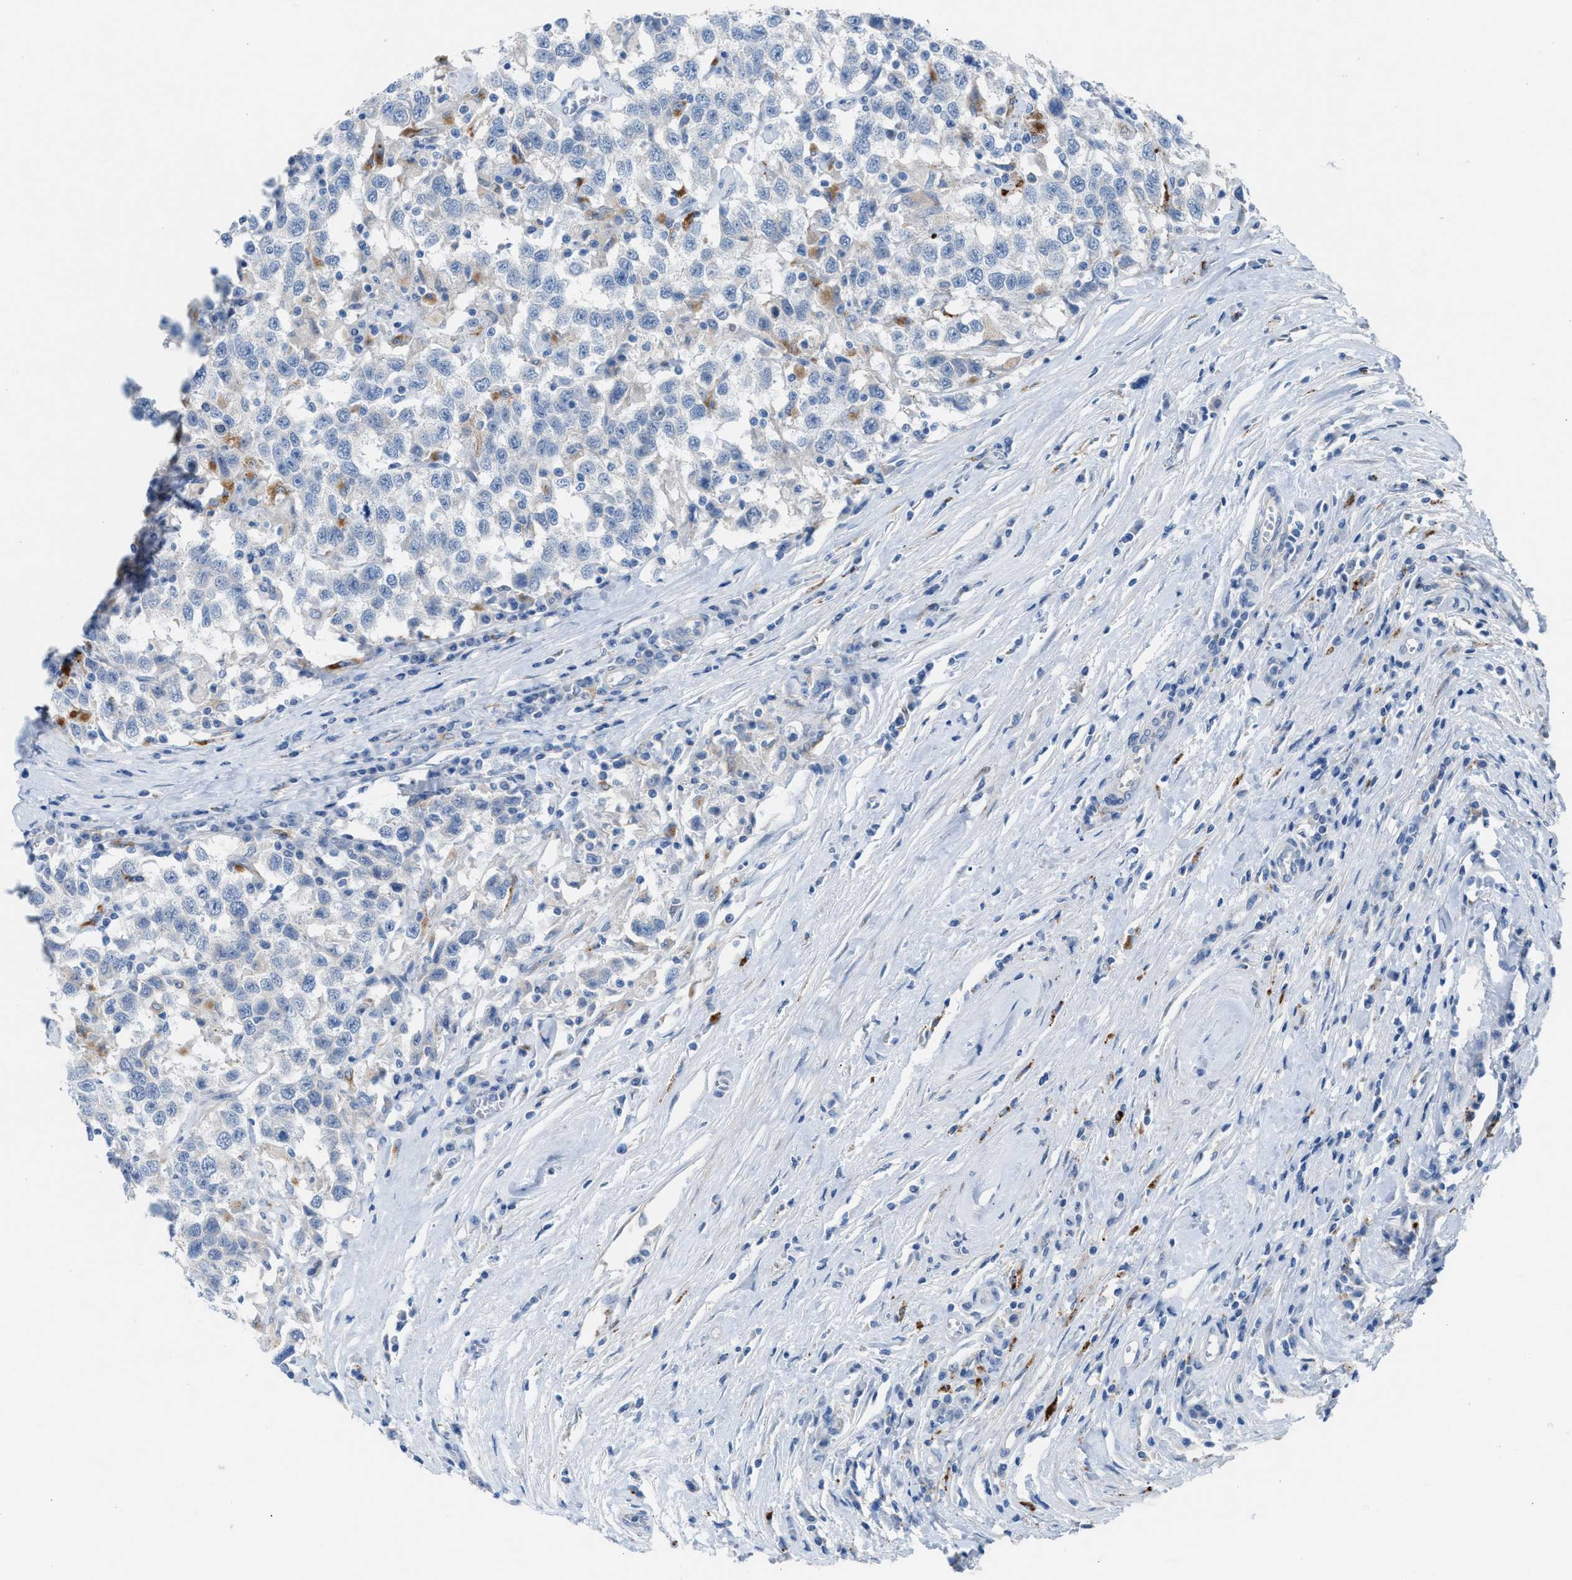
{"staining": {"intensity": "negative", "quantity": "none", "location": "none"}, "tissue": "testis cancer", "cell_type": "Tumor cells", "image_type": "cancer", "snomed": [{"axis": "morphology", "description": "Seminoma, NOS"}, {"axis": "topography", "description": "Testis"}], "caption": "Tumor cells are negative for brown protein staining in testis cancer. Nuclei are stained in blue.", "gene": "ASPA", "patient": {"sex": "male", "age": 41}}